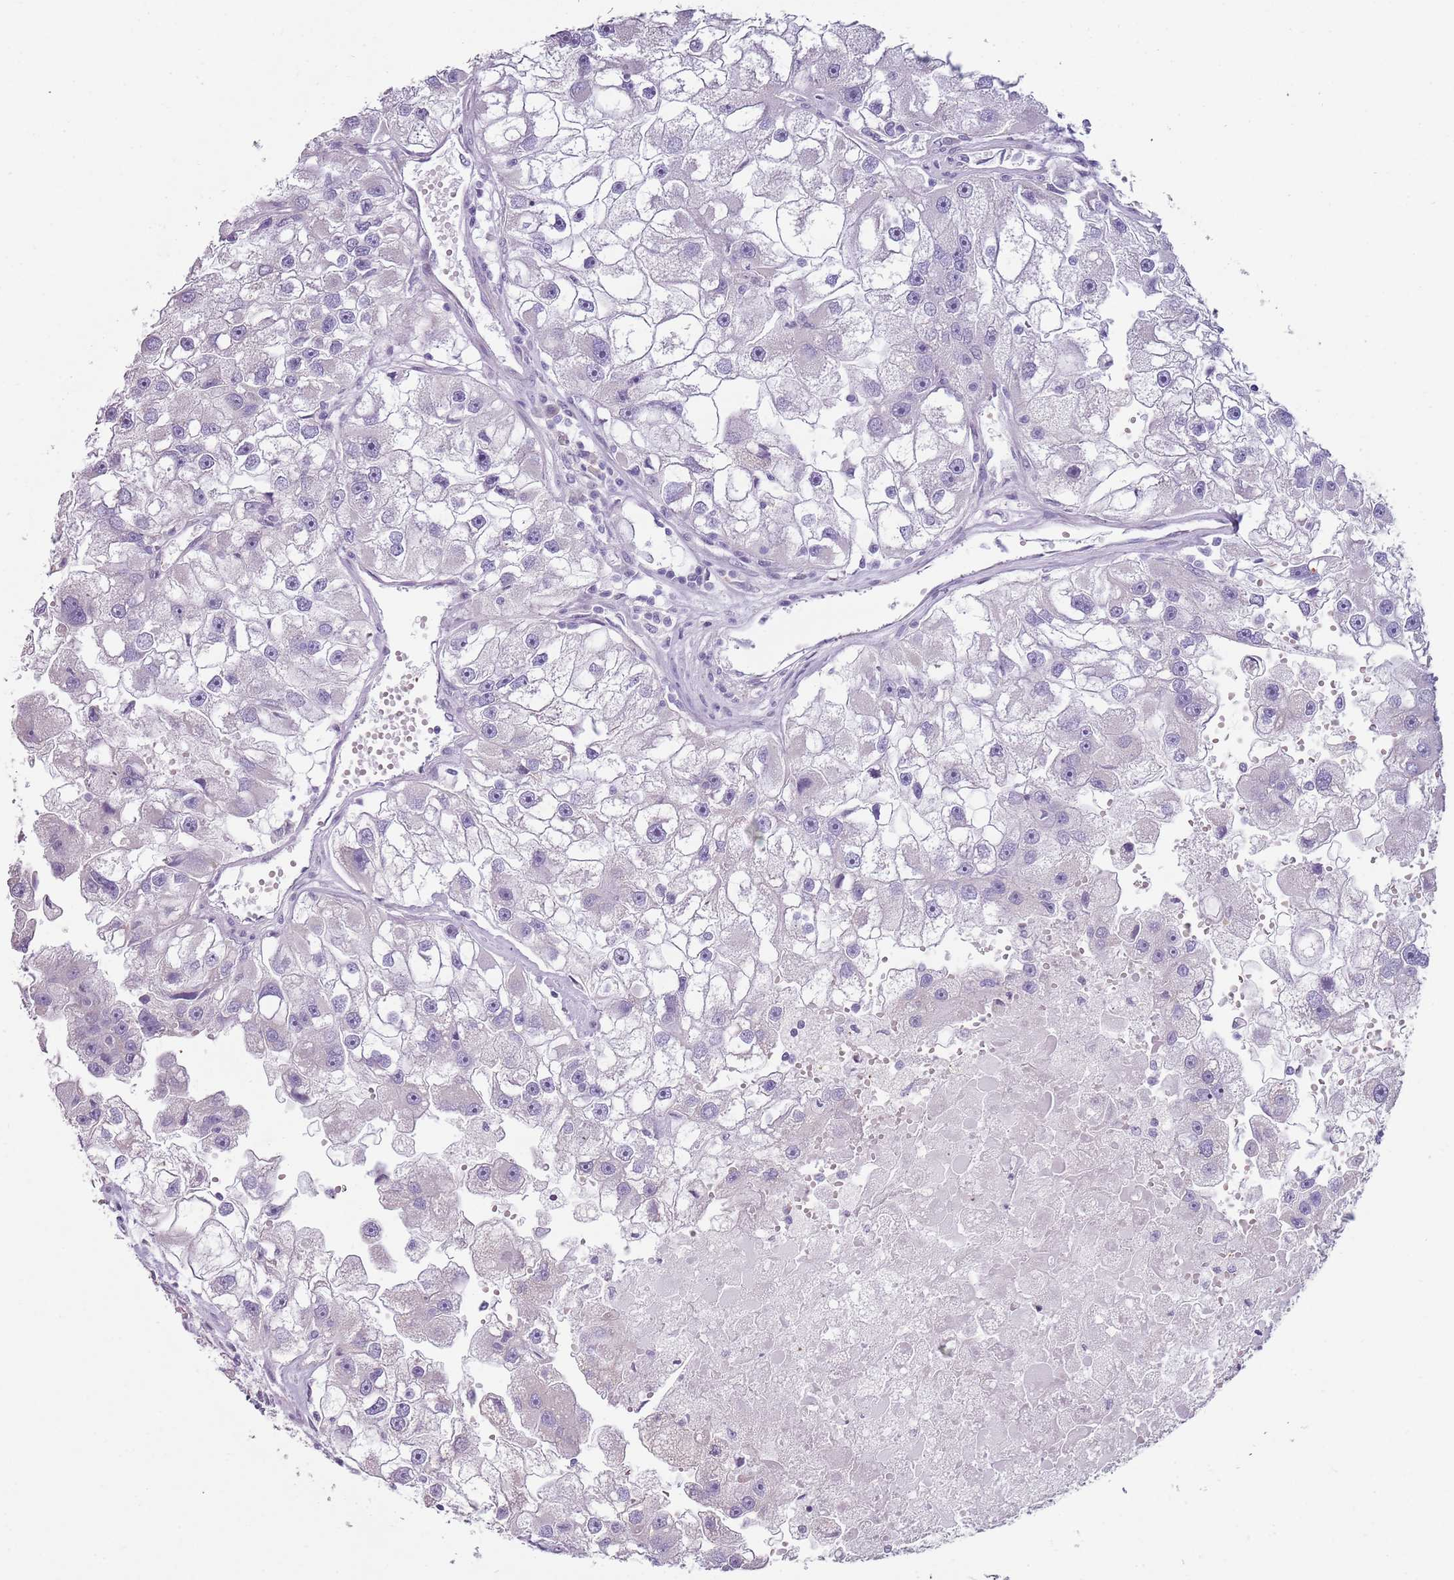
{"staining": {"intensity": "negative", "quantity": "none", "location": "none"}, "tissue": "renal cancer", "cell_type": "Tumor cells", "image_type": "cancer", "snomed": [{"axis": "morphology", "description": "Adenocarcinoma, NOS"}, {"axis": "topography", "description": "Kidney"}], "caption": "A micrograph of human renal cancer is negative for staining in tumor cells. (DAB (3,3'-diaminobenzidine) IHC visualized using brightfield microscopy, high magnification).", "gene": "NBPF3", "patient": {"sex": "male", "age": 63}}